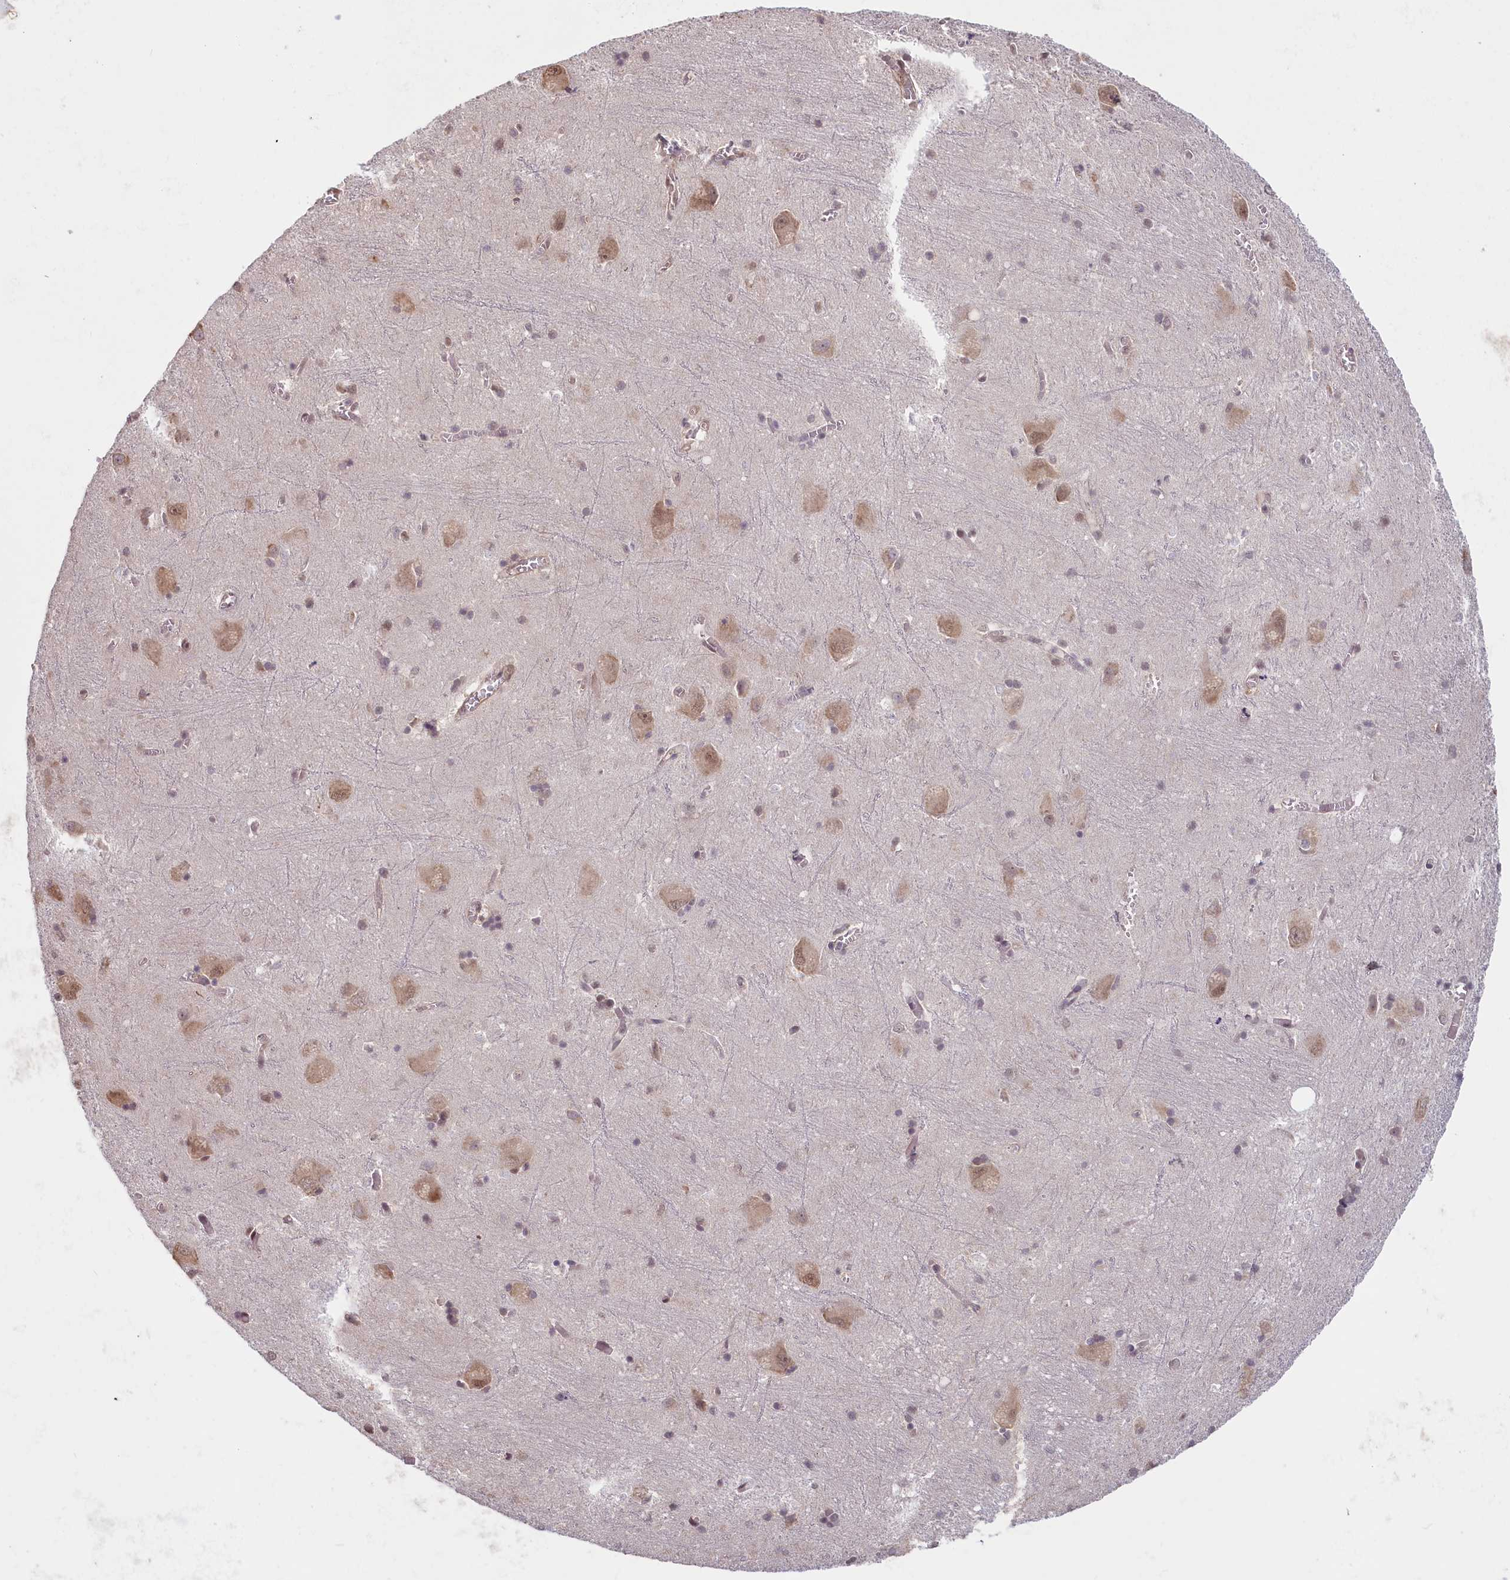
{"staining": {"intensity": "weak", "quantity": "<25%", "location": "nuclear"}, "tissue": "caudate", "cell_type": "Glial cells", "image_type": "normal", "snomed": [{"axis": "morphology", "description": "Normal tissue, NOS"}, {"axis": "topography", "description": "Lateral ventricle wall"}], "caption": "Caudate was stained to show a protein in brown. There is no significant positivity in glial cells. (DAB immunohistochemistry (IHC), high magnification).", "gene": "C19orf44", "patient": {"sex": "male", "age": 37}}